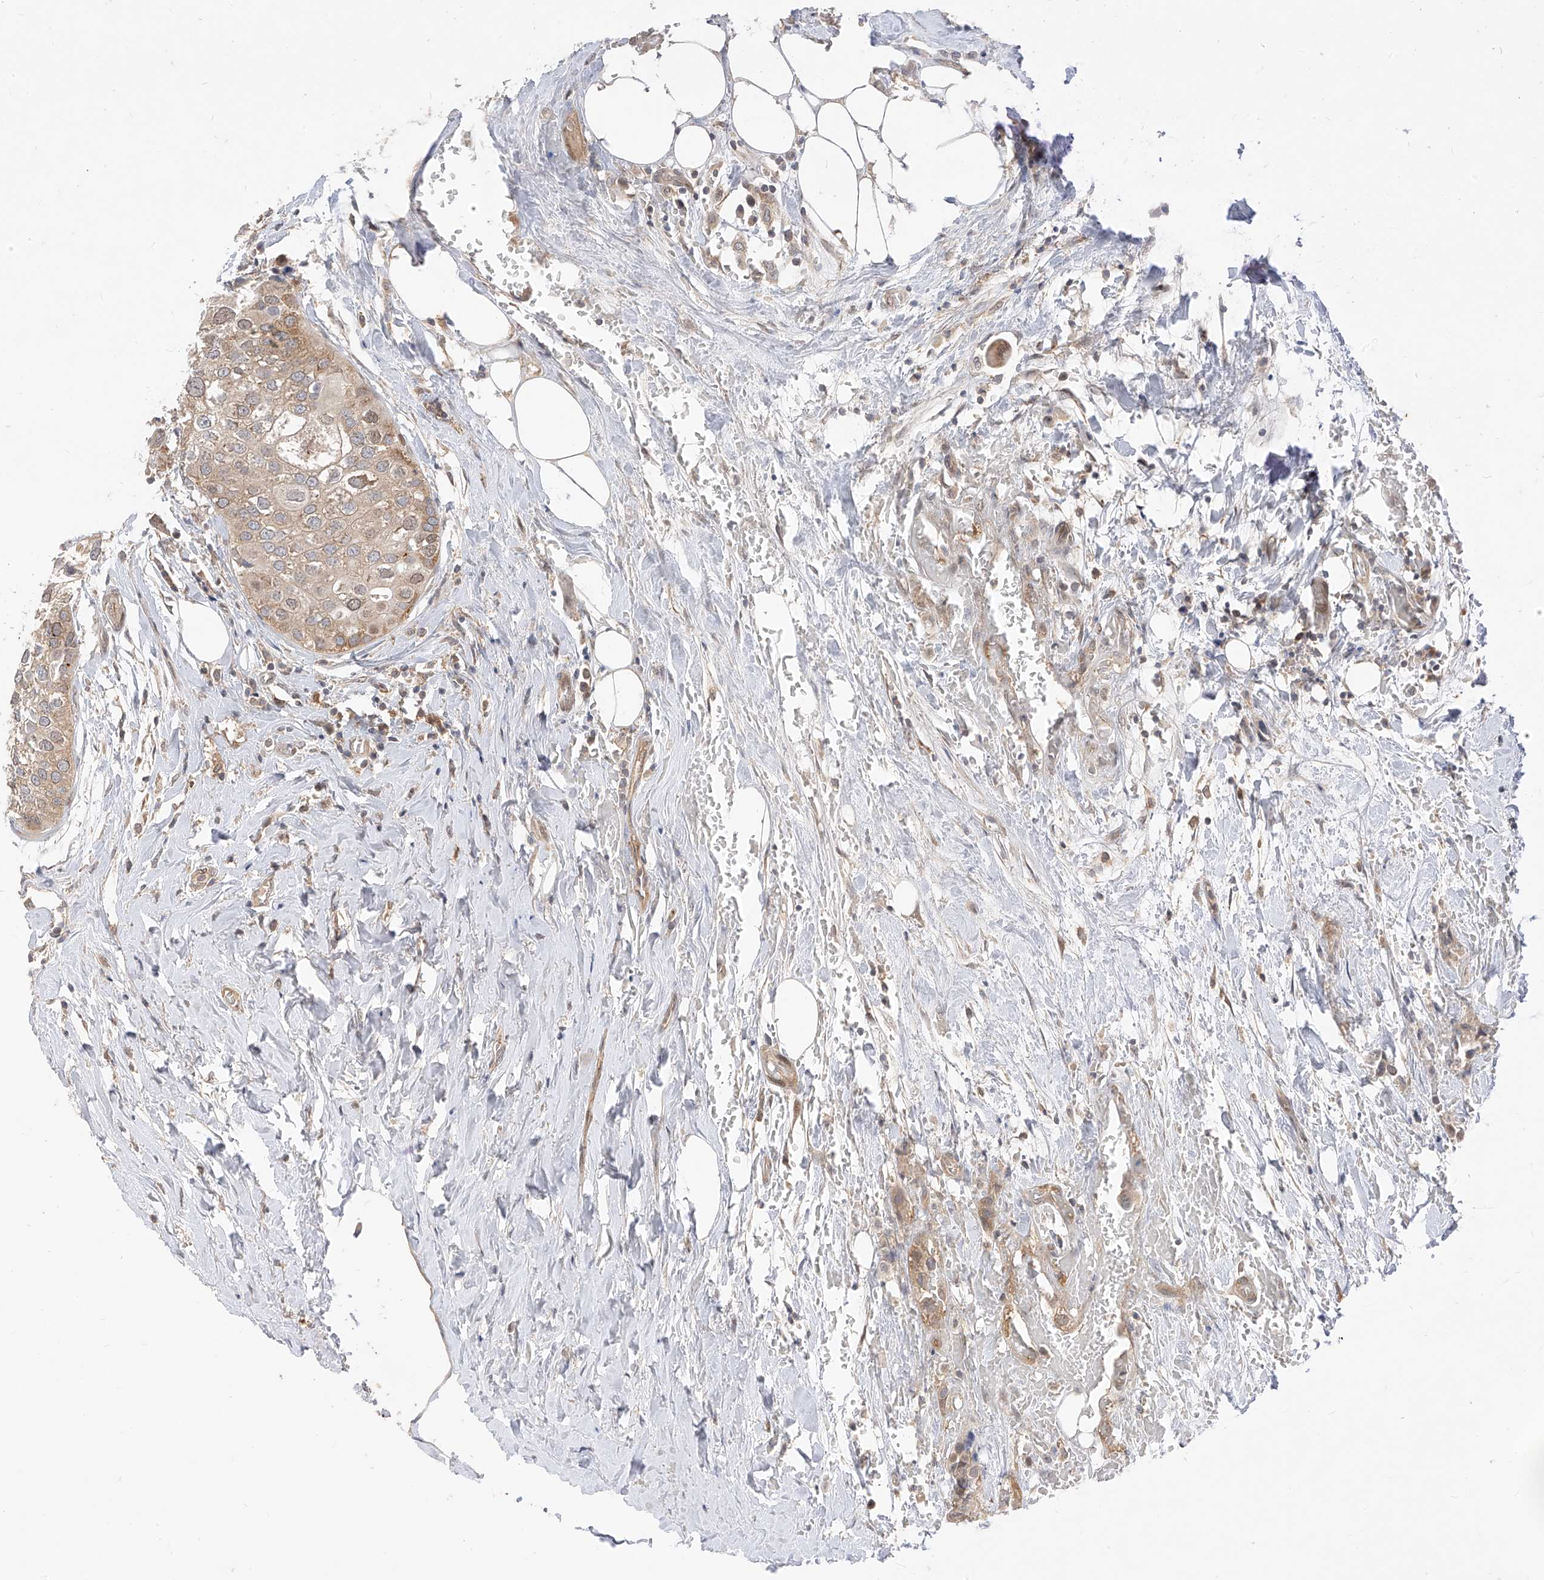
{"staining": {"intensity": "moderate", "quantity": "<25%", "location": "cytoplasmic/membranous,nuclear"}, "tissue": "urothelial cancer", "cell_type": "Tumor cells", "image_type": "cancer", "snomed": [{"axis": "morphology", "description": "Urothelial carcinoma, High grade"}, {"axis": "topography", "description": "Urinary bladder"}], "caption": "DAB (3,3'-diaminobenzidine) immunohistochemical staining of urothelial cancer demonstrates moderate cytoplasmic/membranous and nuclear protein staining in approximately <25% of tumor cells.", "gene": "MRTFA", "patient": {"sex": "male", "age": 64}}